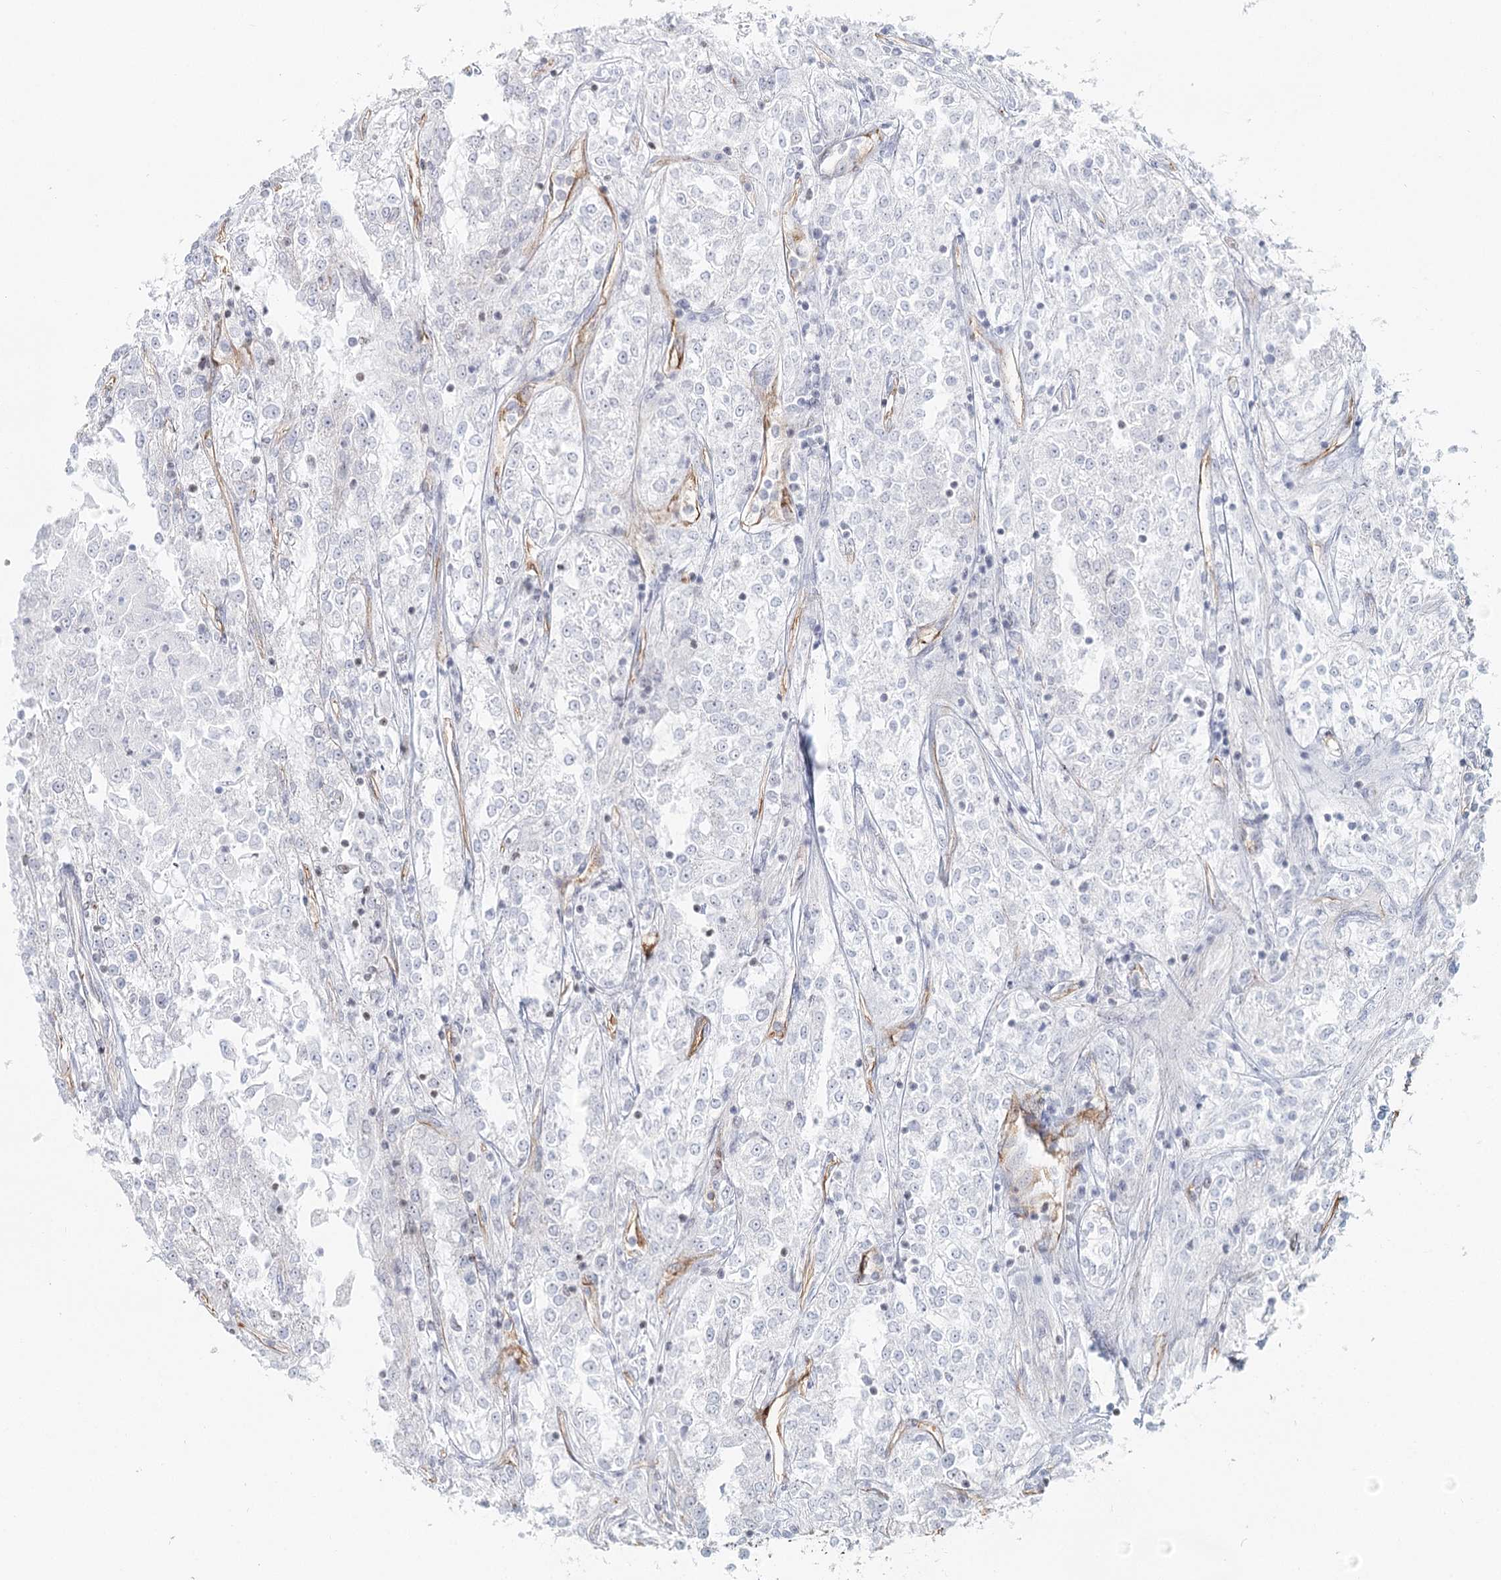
{"staining": {"intensity": "negative", "quantity": "none", "location": "none"}, "tissue": "renal cancer", "cell_type": "Tumor cells", "image_type": "cancer", "snomed": [{"axis": "morphology", "description": "Adenocarcinoma, NOS"}, {"axis": "topography", "description": "Kidney"}], "caption": "Tumor cells are negative for brown protein staining in renal adenocarcinoma. Brightfield microscopy of immunohistochemistry (IHC) stained with DAB (brown) and hematoxylin (blue), captured at high magnification.", "gene": "ZFYVE28", "patient": {"sex": "female", "age": 52}}